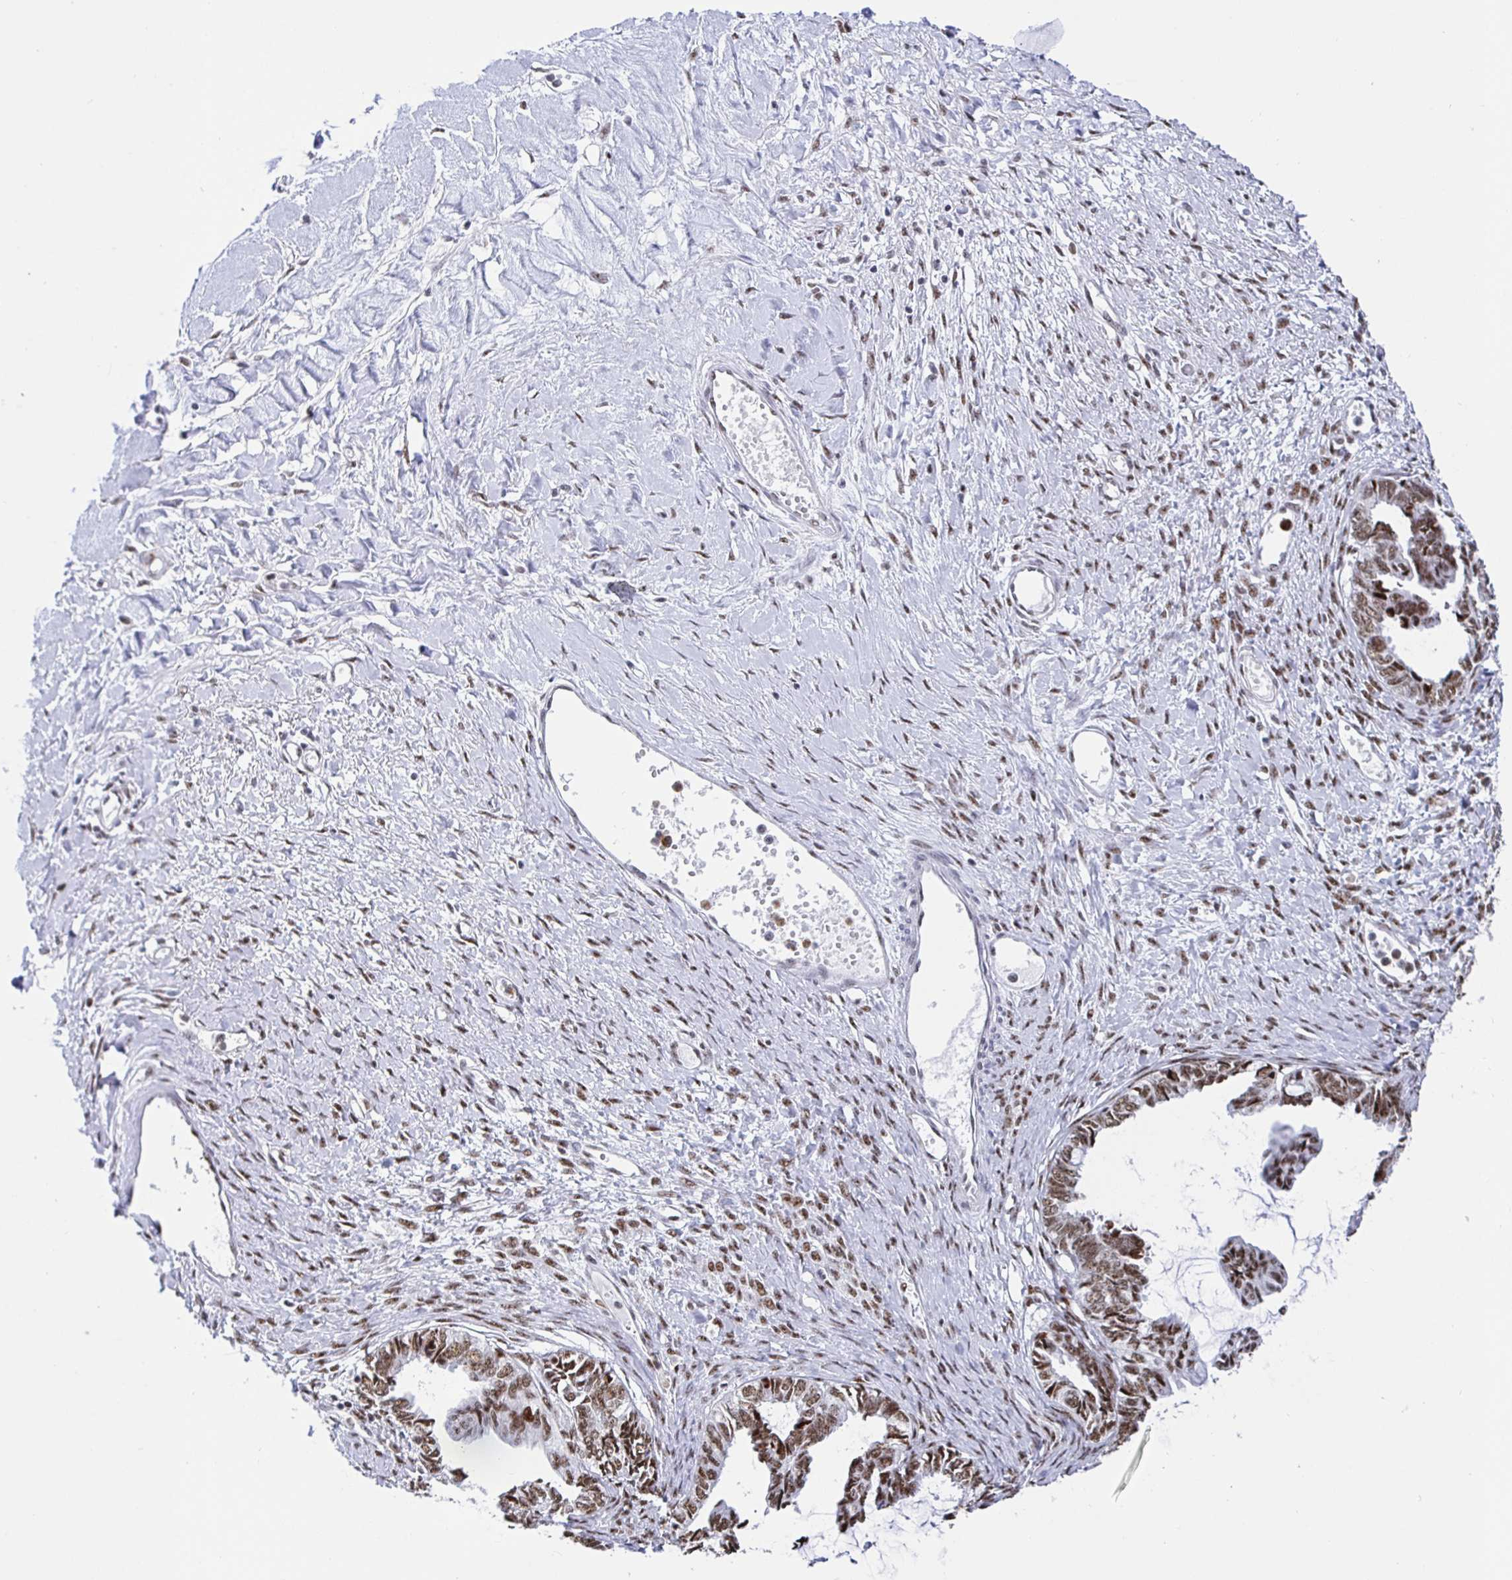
{"staining": {"intensity": "moderate", "quantity": ">75%", "location": "nuclear"}, "tissue": "ovarian cancer", "cell_type": "Tumor cells", "image_type": "cancer", "snomed": [{"axis": "morphology", "description": "Cystadenocarcinoma, mucinous, NOS"}, {"axis": "topography", "description": "Ovary"}], "caption": "Ovarian cancer (mucinous cystadenocarcinoma) stained with a brown dye demonstrates moderate nuclear positive expression in approximately >75% of tumor cells.", "gene": "SETD5", "patient": {"sex": "female", "age": 61}}